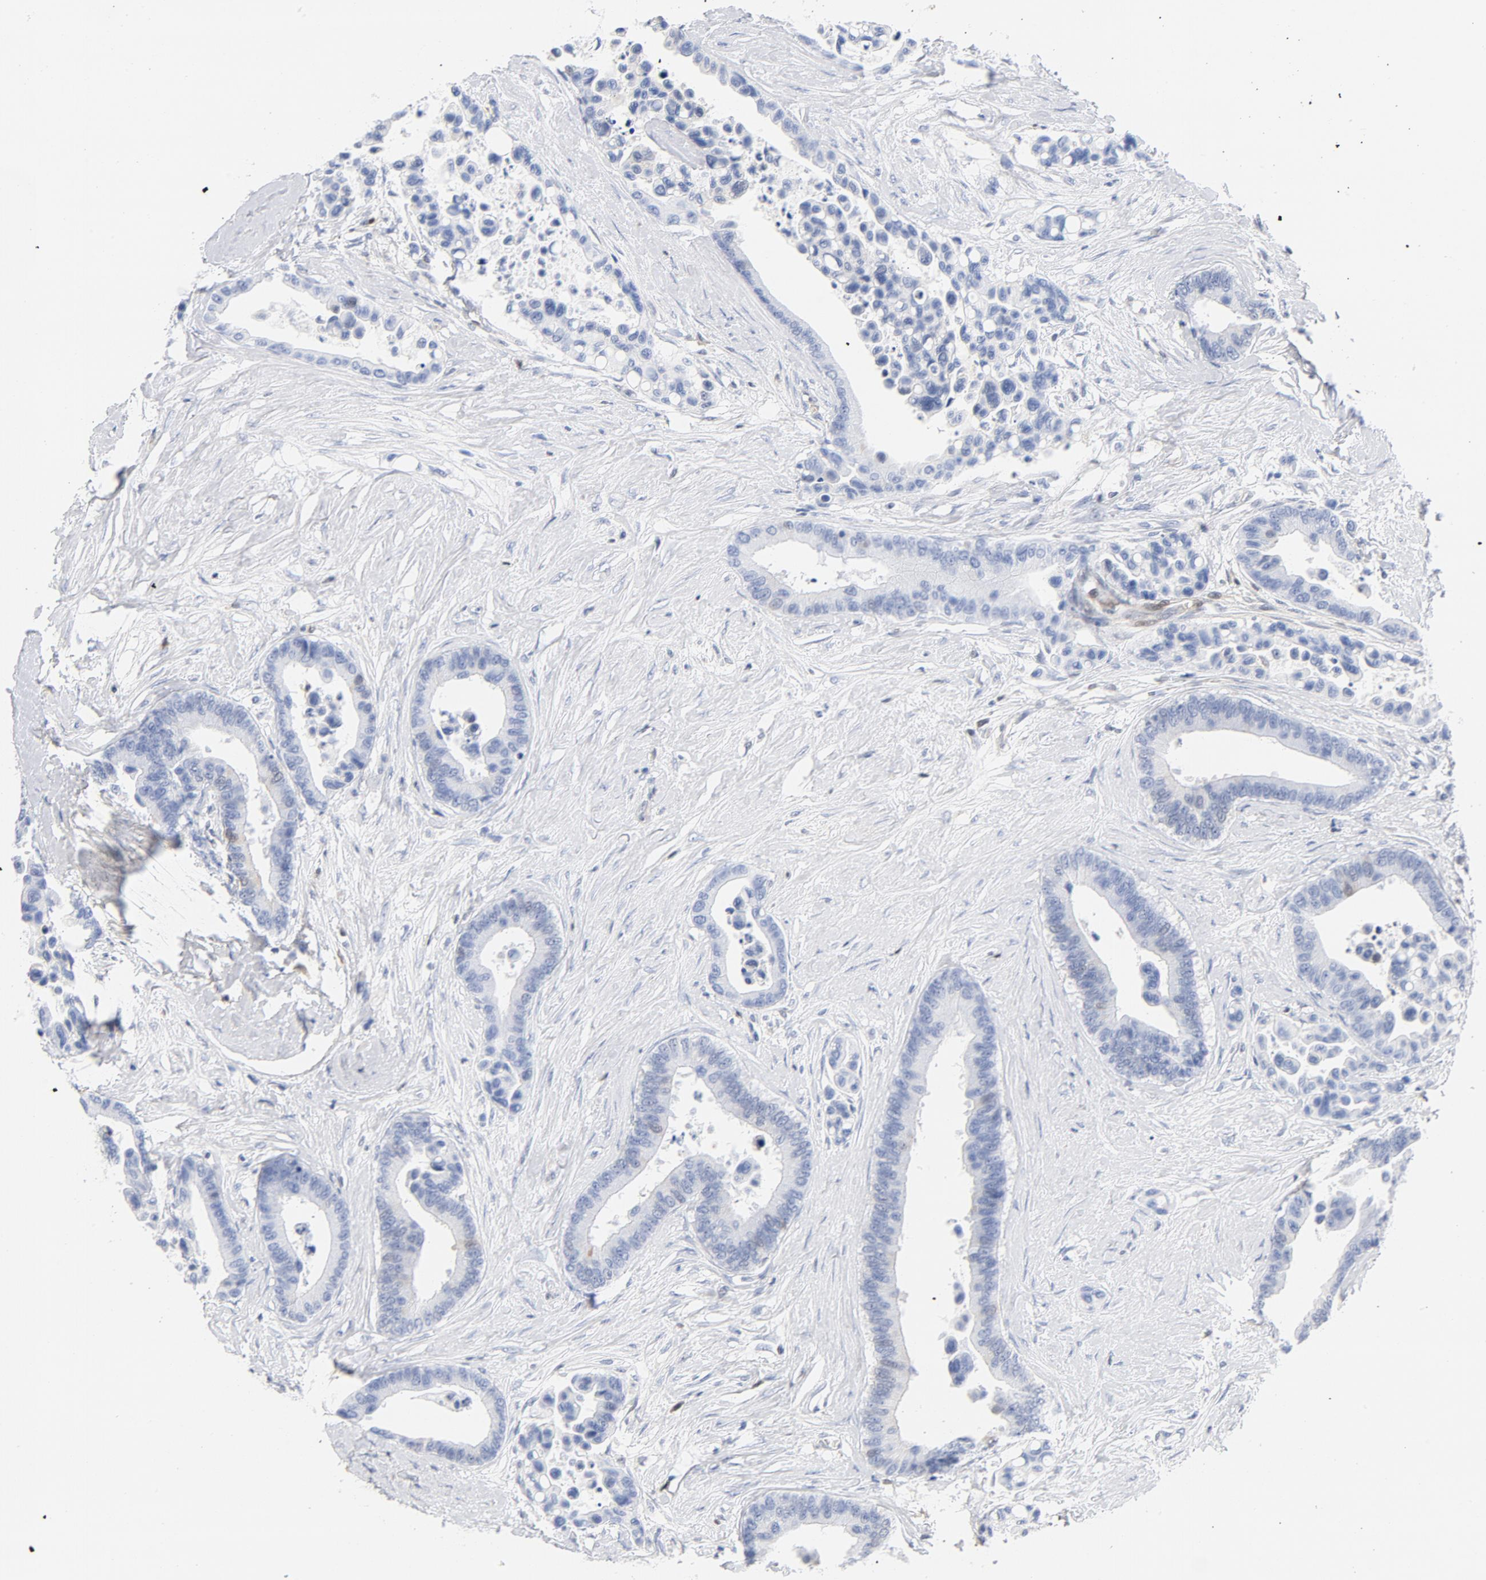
{"staining": {"intensity": "negative", "quantity": "none", "location": "none"}, "tissue": "colorectal cancer", "cell_type": "Tumor cells", "image_type": "cancer", "snomed": [{"axis": "morphology", "description": "Adenocarcinoma, NOS"}, {"axis": "topography", "description": "Colon"}], "caption": "Protein analysis of colorectal adenocarcinoma demonstrates no significant positivity in tumor cells.", "gene": "CDKN1B", "patient": {"sex": "male", "age": 82}}